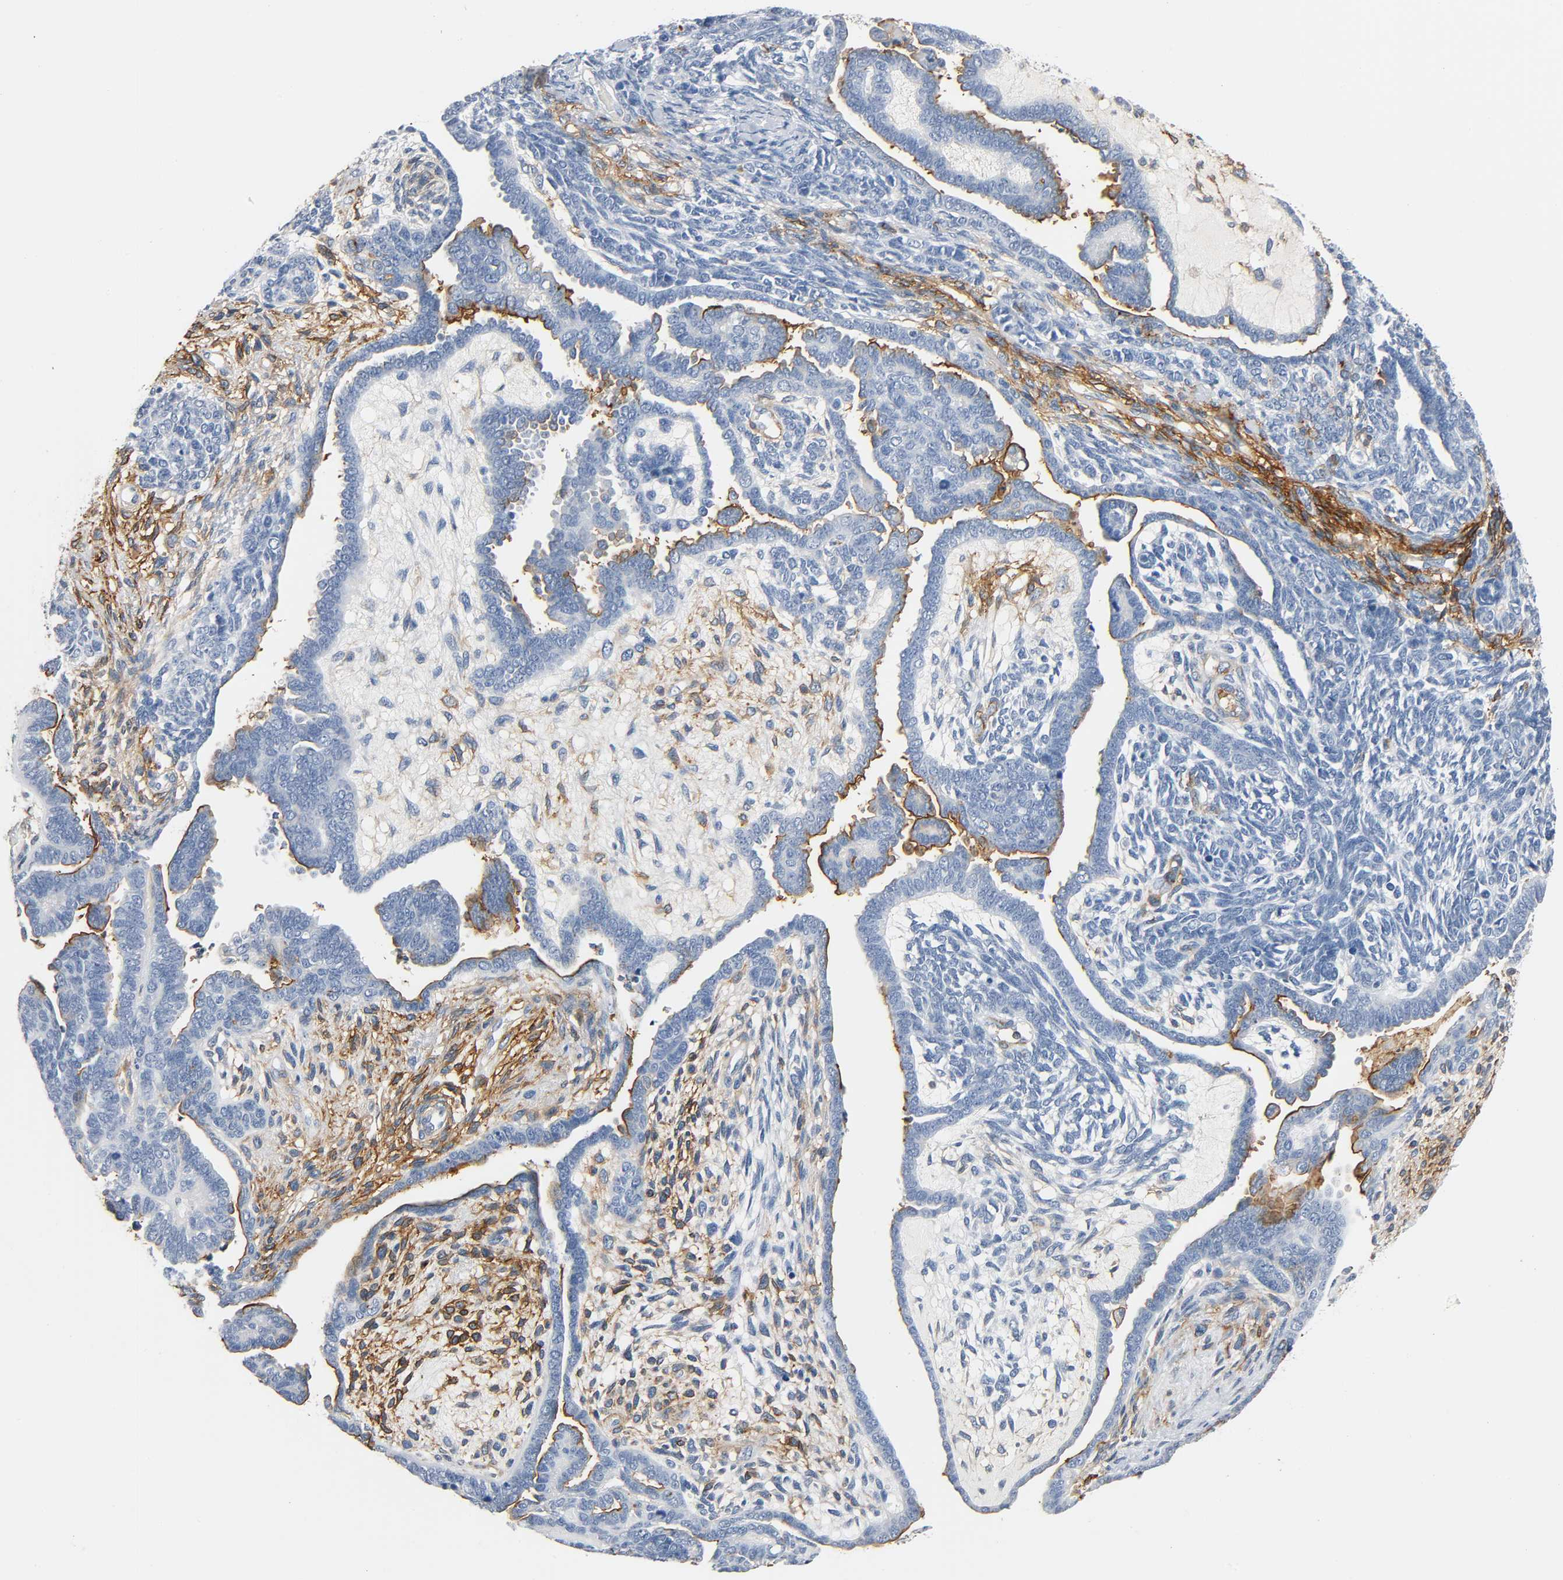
{"staining": {"intensity": "moderate", "quantity": "25%-75%", "location": "cytoplasmic/membranous"}, "tissue": "endometrial cancer", "cell_type": "Tumor cells", "image_type": "cancer", "snomed": [{"axis": "morphology", "description": "Neoplasm, malignant, NOS"}, {"axis": "topography", "description": "Endometrium"}], "caption": "Malignant neoplasm (endometrial) stained with immunohistochemistry shows moderate cytoplasmic/membranous expression in about 25%-75% of tumor cells.", "gene": "ANPEP", "patient": {"sex": "female", "age": 74}}